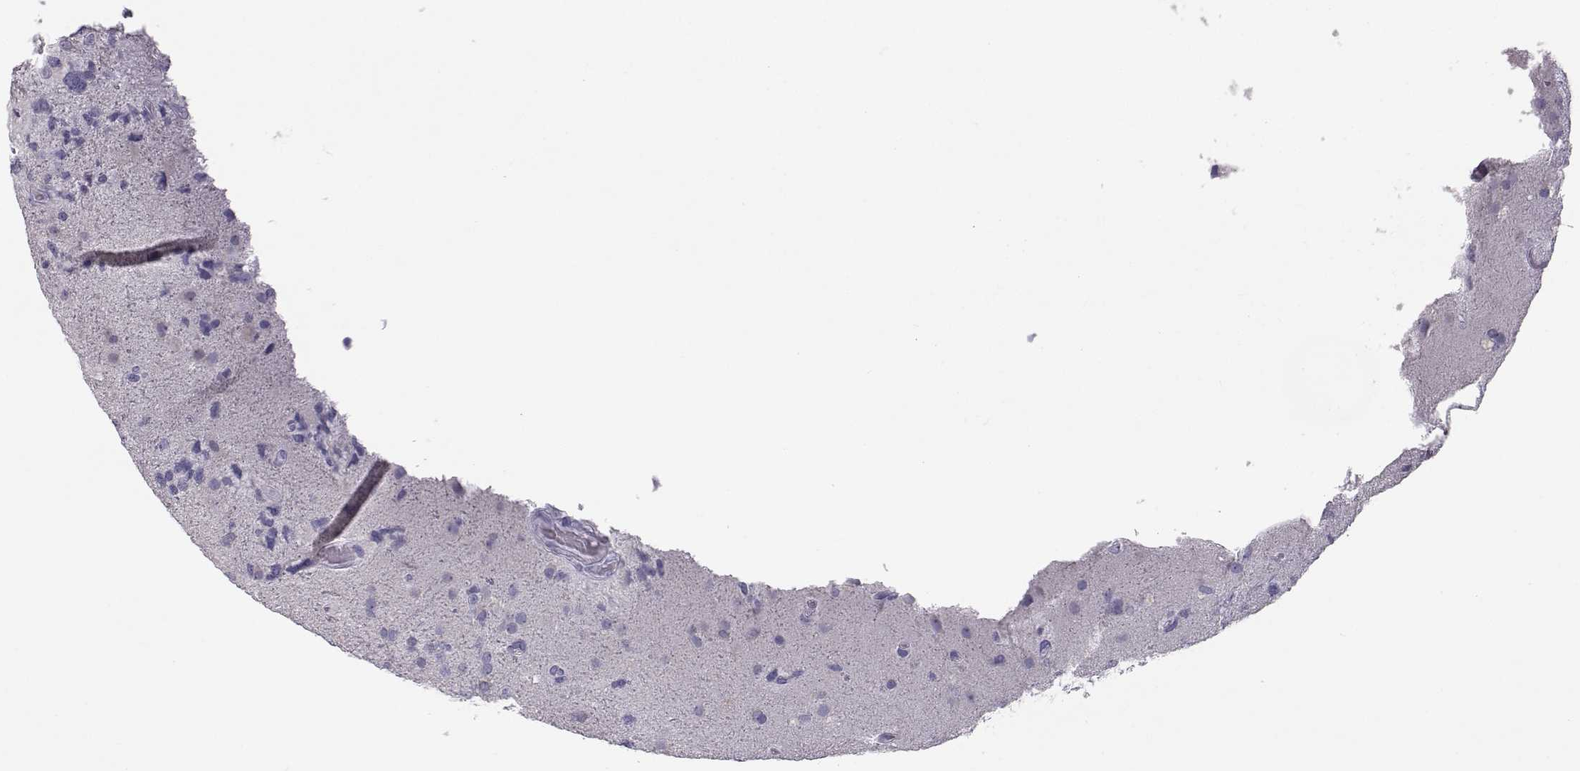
{"staining": {"intensity": "negative", "quantity": "none", "location": "none"}, "tissue": "glioma", "cell_type": "Tumor cells", "image_type": "cancer", "snomed": [{"axis": "morphology", "description": "Glioma, malignant, High grade"}, {"axis": "topography", "description": "Brain"}], "caption": "Photomicrograph shows no protein staining in tumor cells of malignant high-grade glioma tissue.", "gene": "ITLN2", "patient": {"sex": "female", "age": 71}}